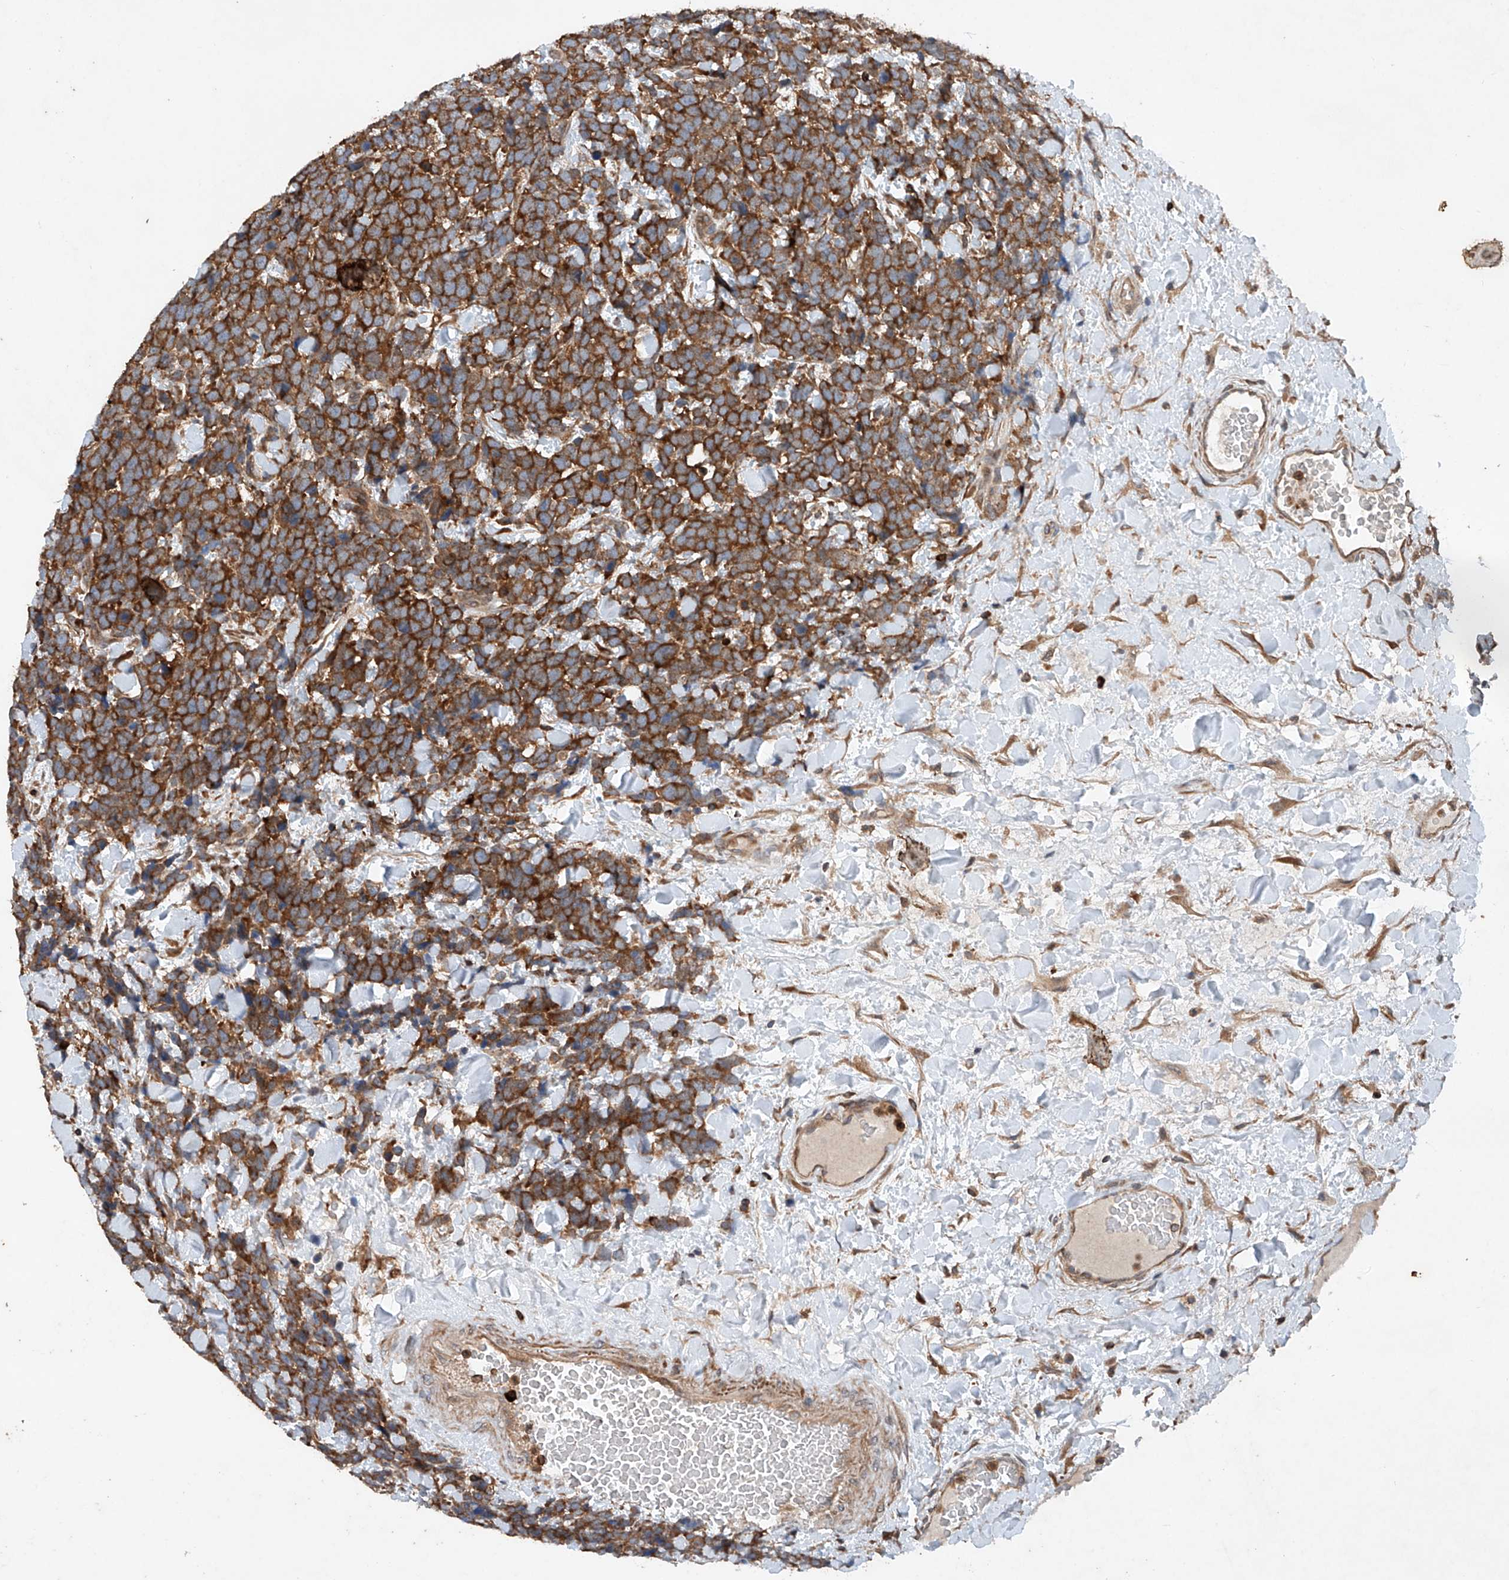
{"staining": {"intensity": "strong", "quantity": ">75%", "location": "cytoplasmic/membranous"}, "tissue": "urothelial cancer", "cell_type": "Tumor cells", "image_type": "cancer", "snomed": [{"axis": "morphology", "description": "Urothelial carcinoma, High grade"}, {"axis": "topography", "description": "Urinary bladder"}], "caption": "Protein staining of high-grade urothelial carcinoma tissue shows strong cytoplasmic/membranous positivity in about >75% of tumor cells.", "gene": "CEP85L", "patient": {"sex": "female", "age": 82}}